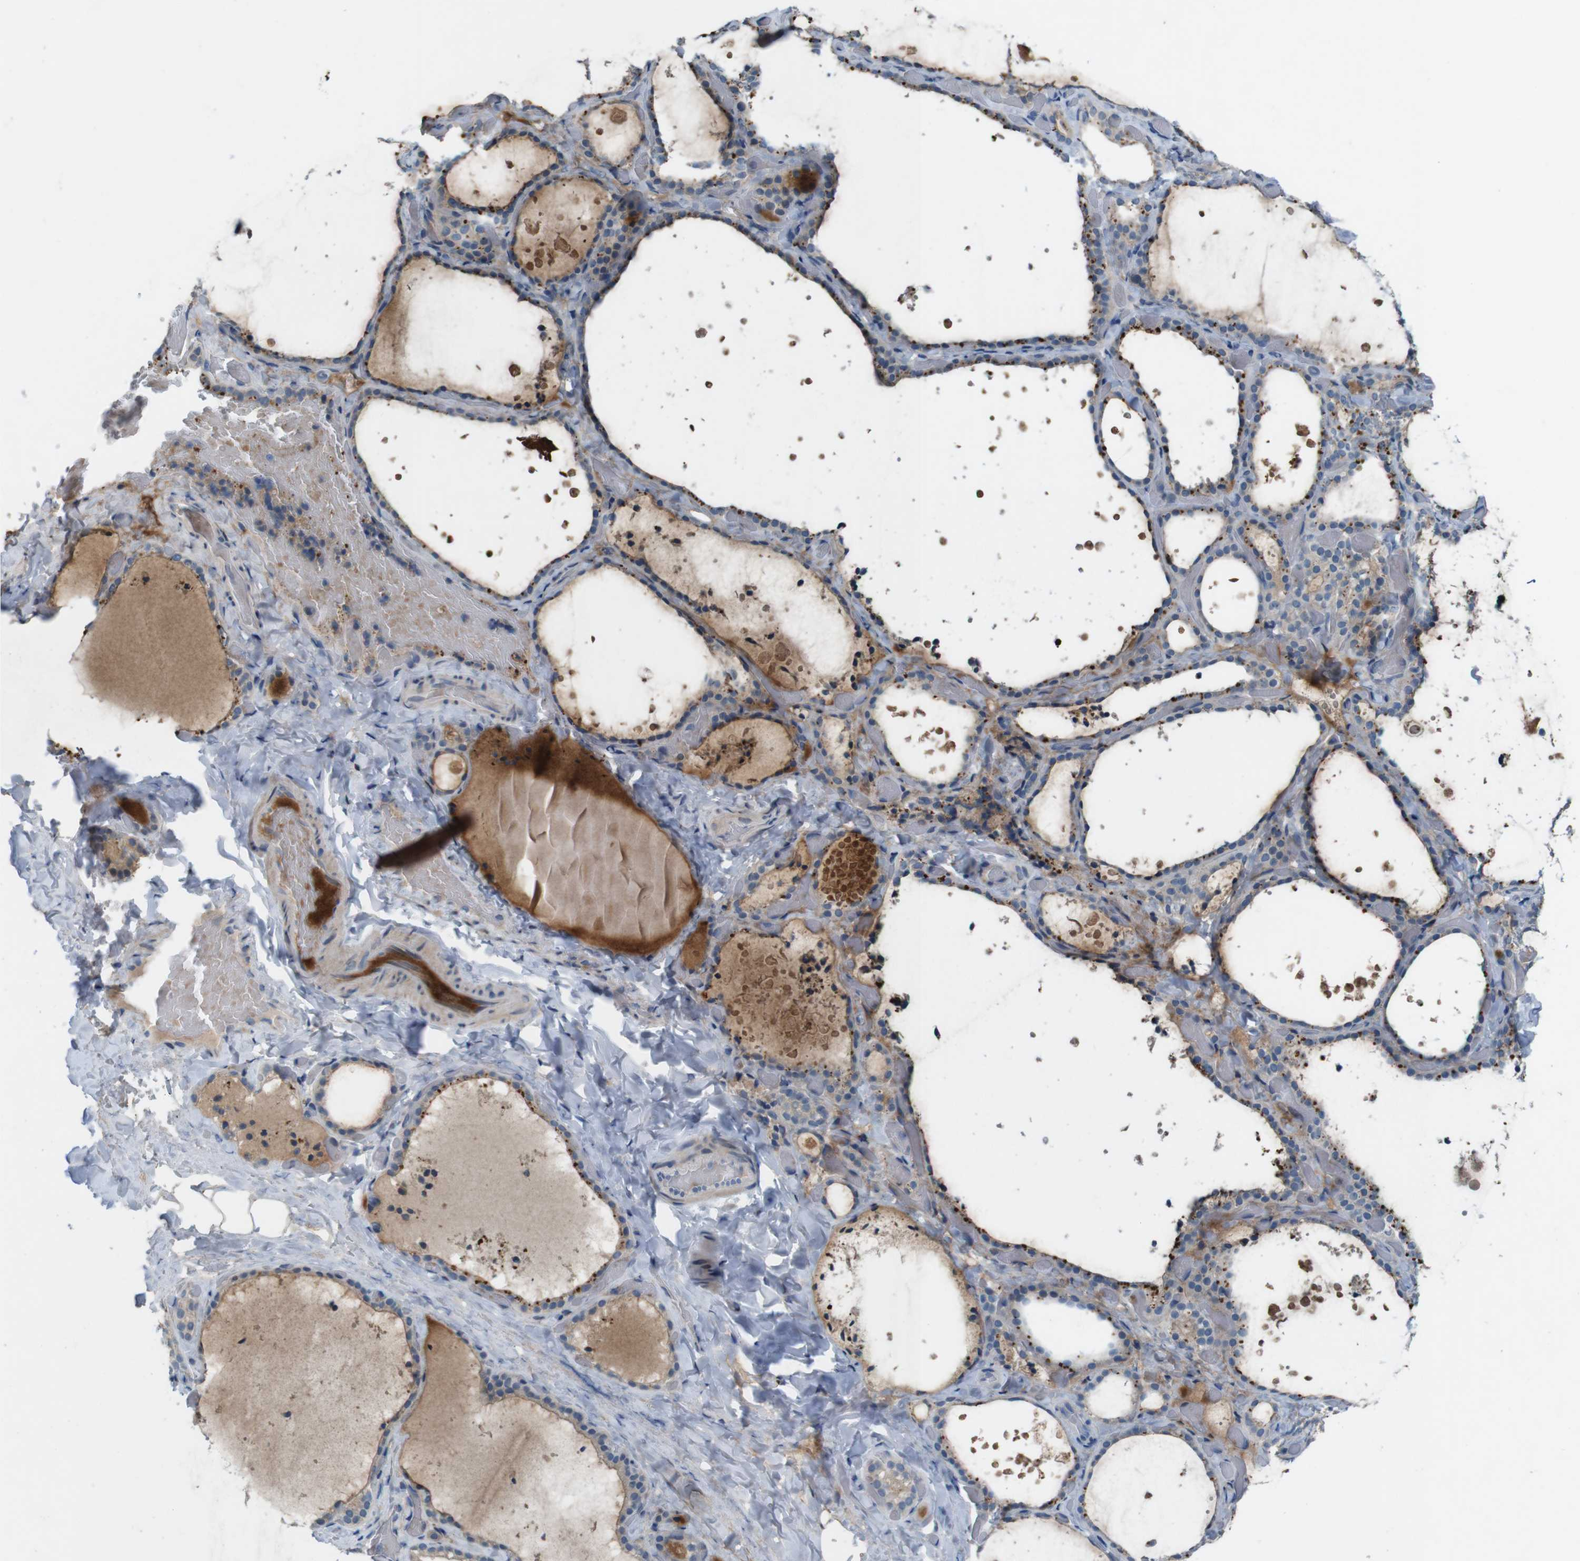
{"staining": {"intensity": "weak", "quantity": ">75%", "location": "cytoplasmic/membranous"}, "tissue": "thyroid gland", "cell_type": "Glandular cells", "image_type": "normal", "snomed": [{"axis": "morphology", "description": "Normal tissue, NOS"}, {"axis": "topography", "description": "Thyroid gland"}], "caption": "Immunohistochemistry histopathology image of benign thyroid gland stained for a protein (brown), which demonstrates low levels of weak cytoplasmic/membranous positivity in about >75% of glandular cells.", "gene": "MOGAT3", "patient": {"sex": "female", "age": 44}}